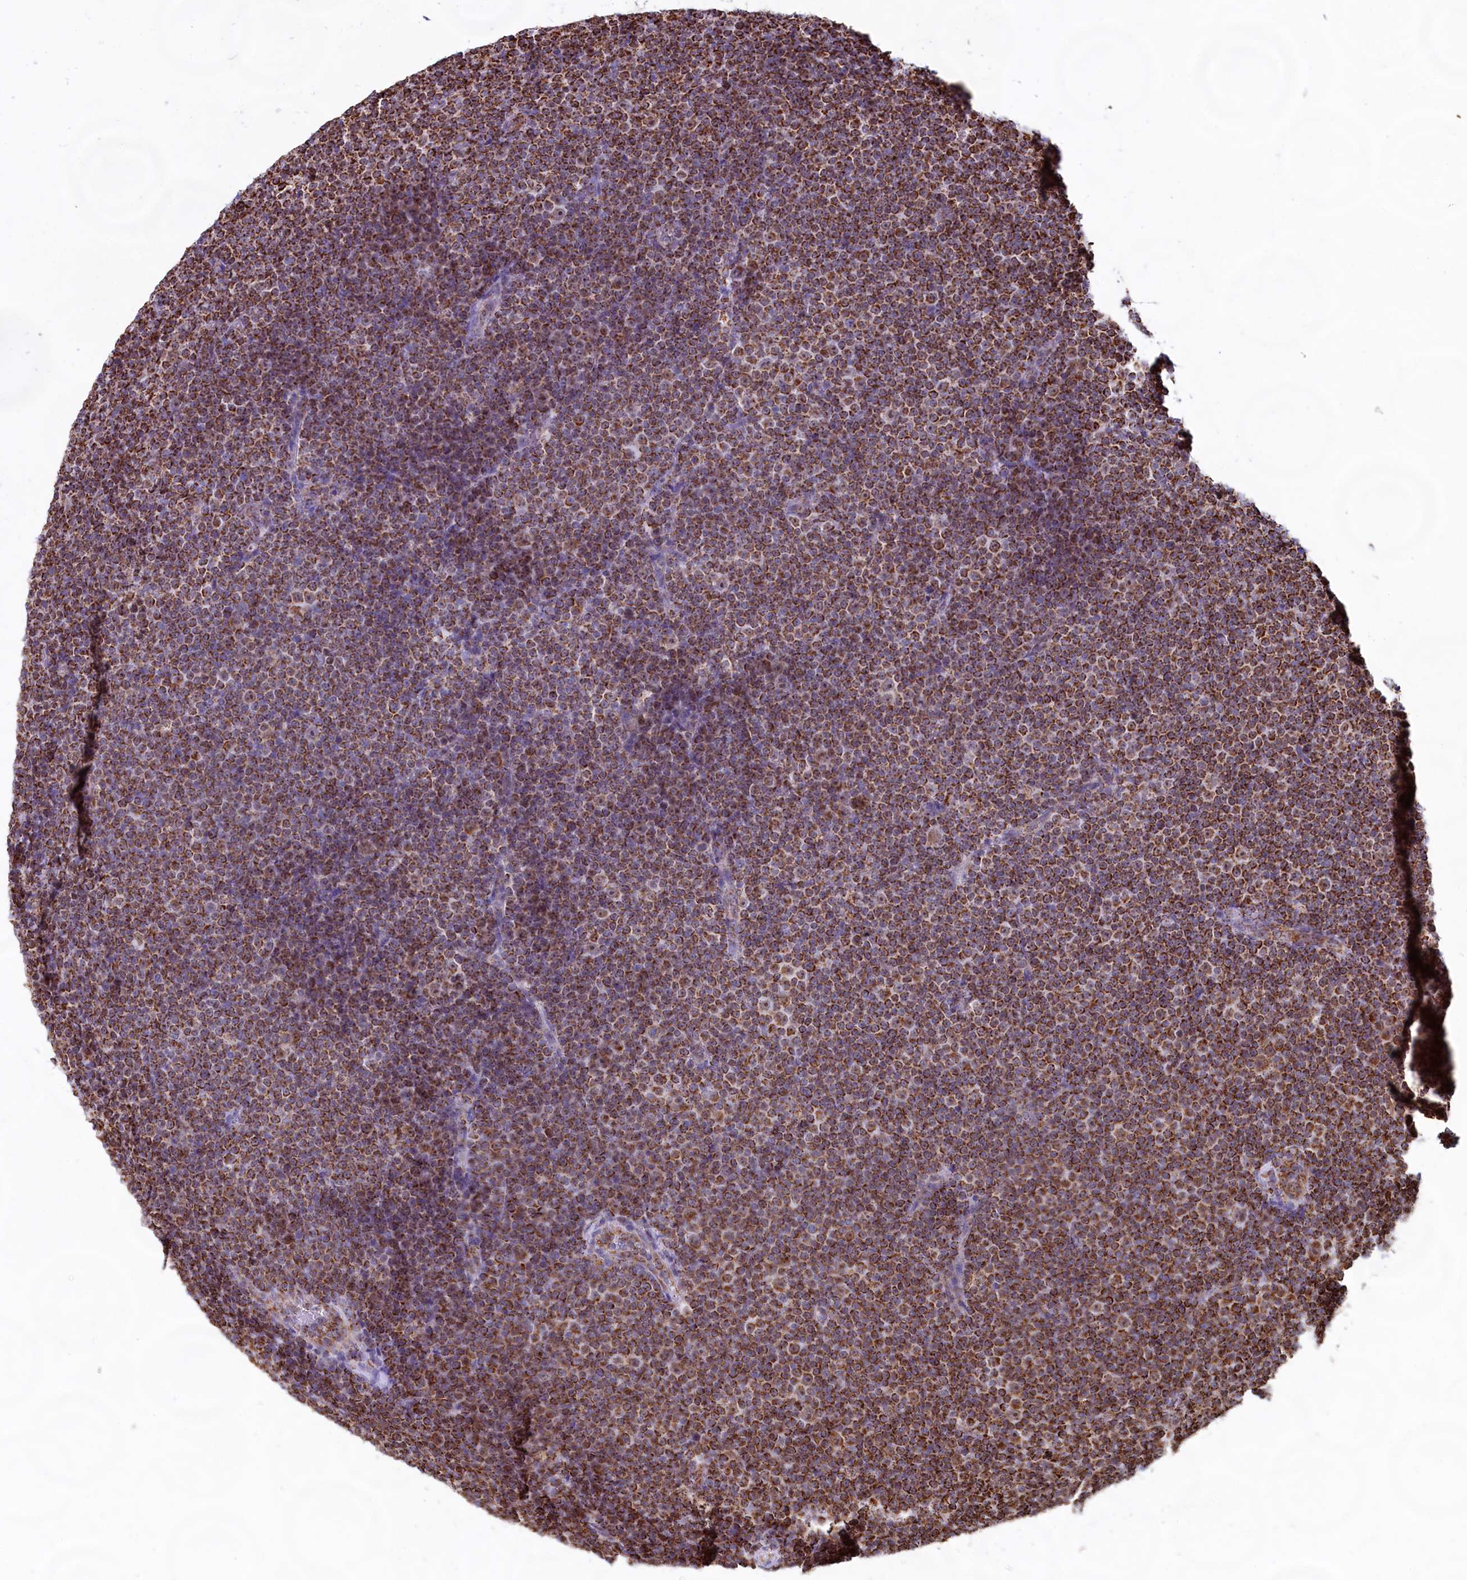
{"staining": {"intensity": "moderate", "quantity": ">75%", "location": "cytoplasmic/membranous"}, "tissue": "lymphoma", "cell_type": "Tumor cells", "image_type": "cancer", "snomed": [{"axis": "morphology", "description": "Malignant lymphoma, non-Hodgkin's type, Low grade"}, {"axis": "topography", "description": "Lymph node"}], "caption": "Low-grade malignant lymphoma, non-Hodgkin's type tissue reveals moderate cytoplasmic/membranous staining in approximately >75% of tumor cells The staining was performed using DAB (3,3'-diaminobenzidine) to visualize the protein expression in brown, while the nuclei were stained in blue with hematoxylin (Magnification: 20x).", "gene": "C1D", "patient": {"sex": "female", "age": 67}}